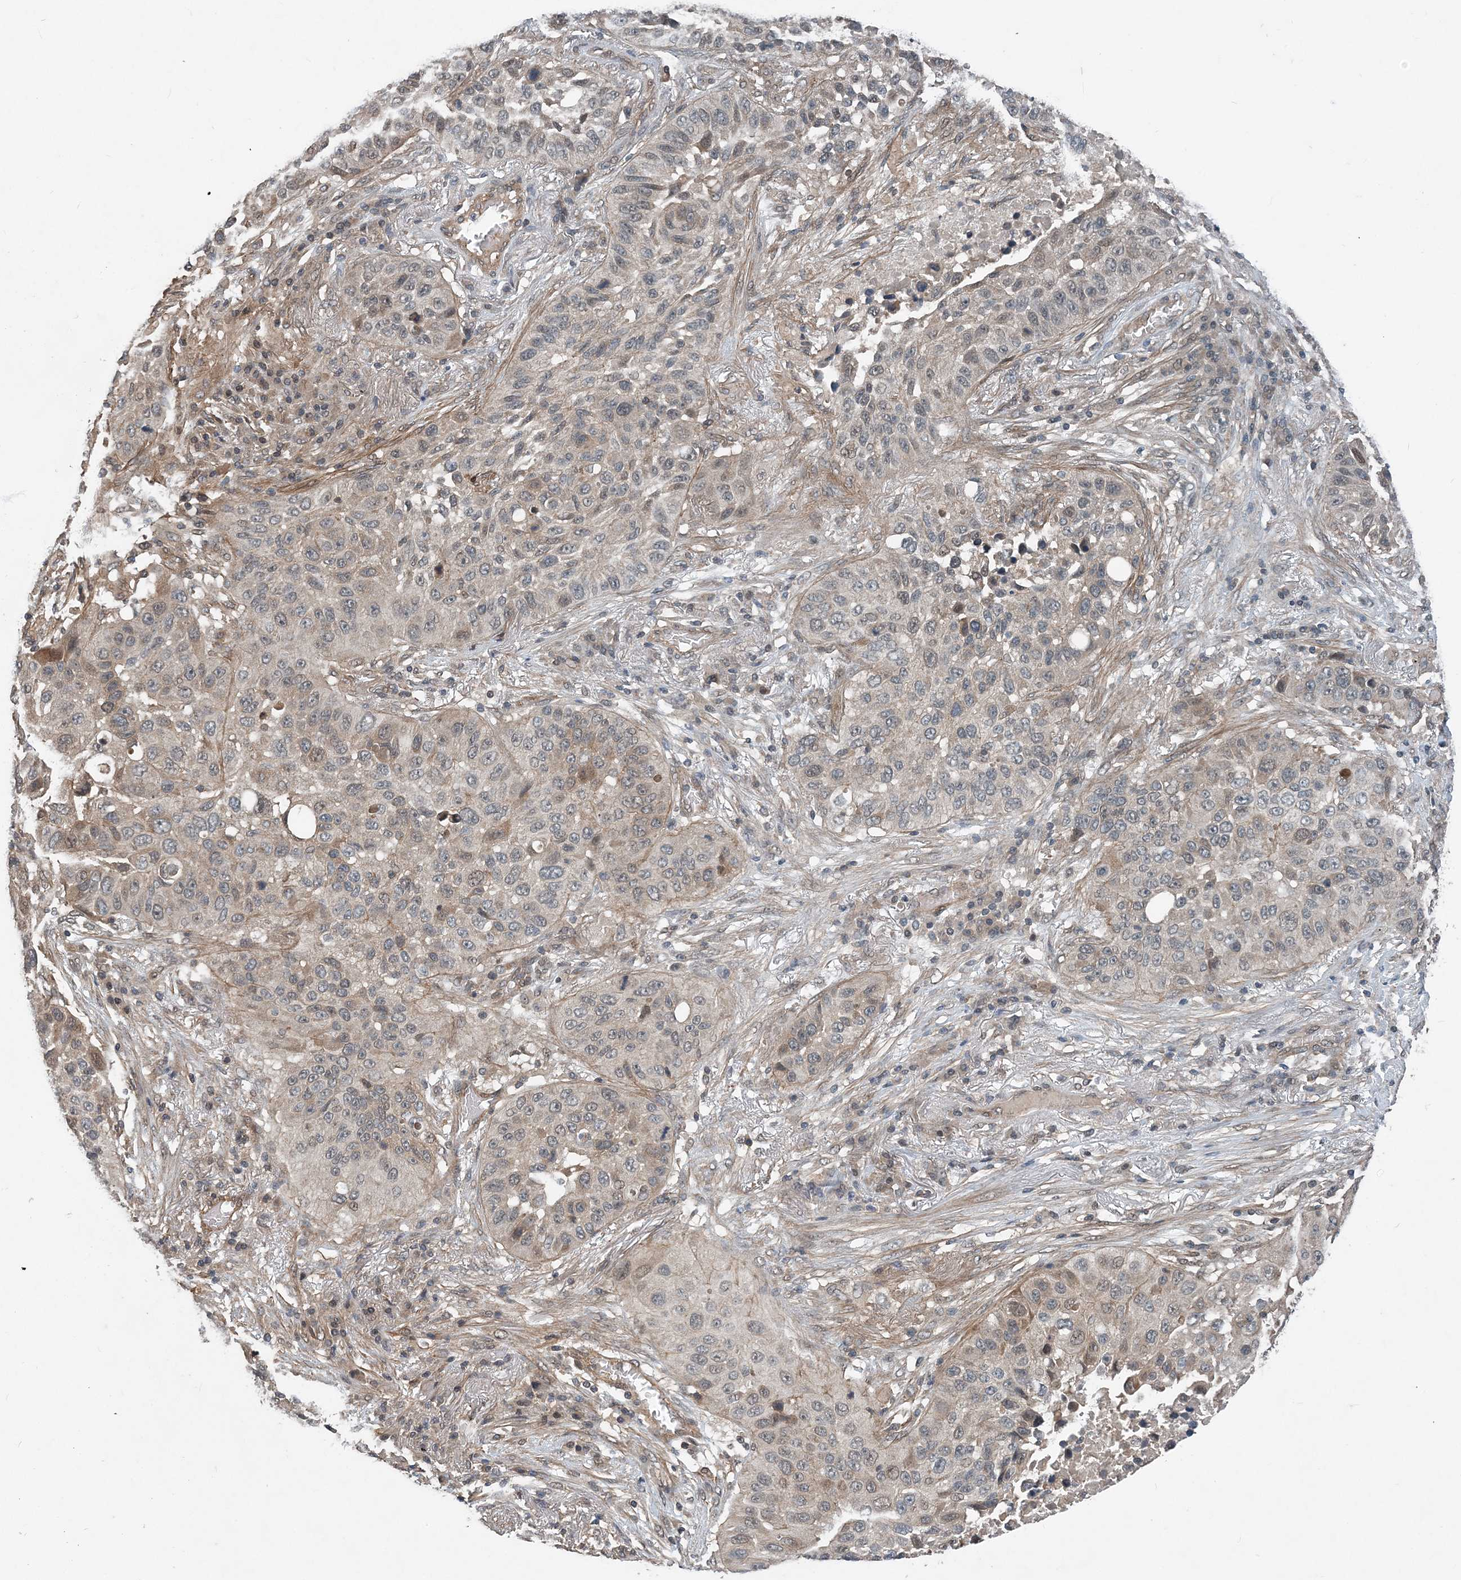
{"staining": {"intensity": "weak", "quantity": "<25%", "location": "cytoplasmic/membranous"}, "tissue": "lung cancer", "cell_type": "Tumor cells", "image_type": "cancer", "snomed": [{"axis": "morphology", "description": "Squamous cell carcinoma, NOS"}, {"axis": "topography", "description": "Lung"}], "caption": "Human lung squamous cell carcinoma stained for a protein using IHC reveals no expression in tumor cells.", "gene": "SMPD3", "patient": {"sex": "male", "age": 57}}